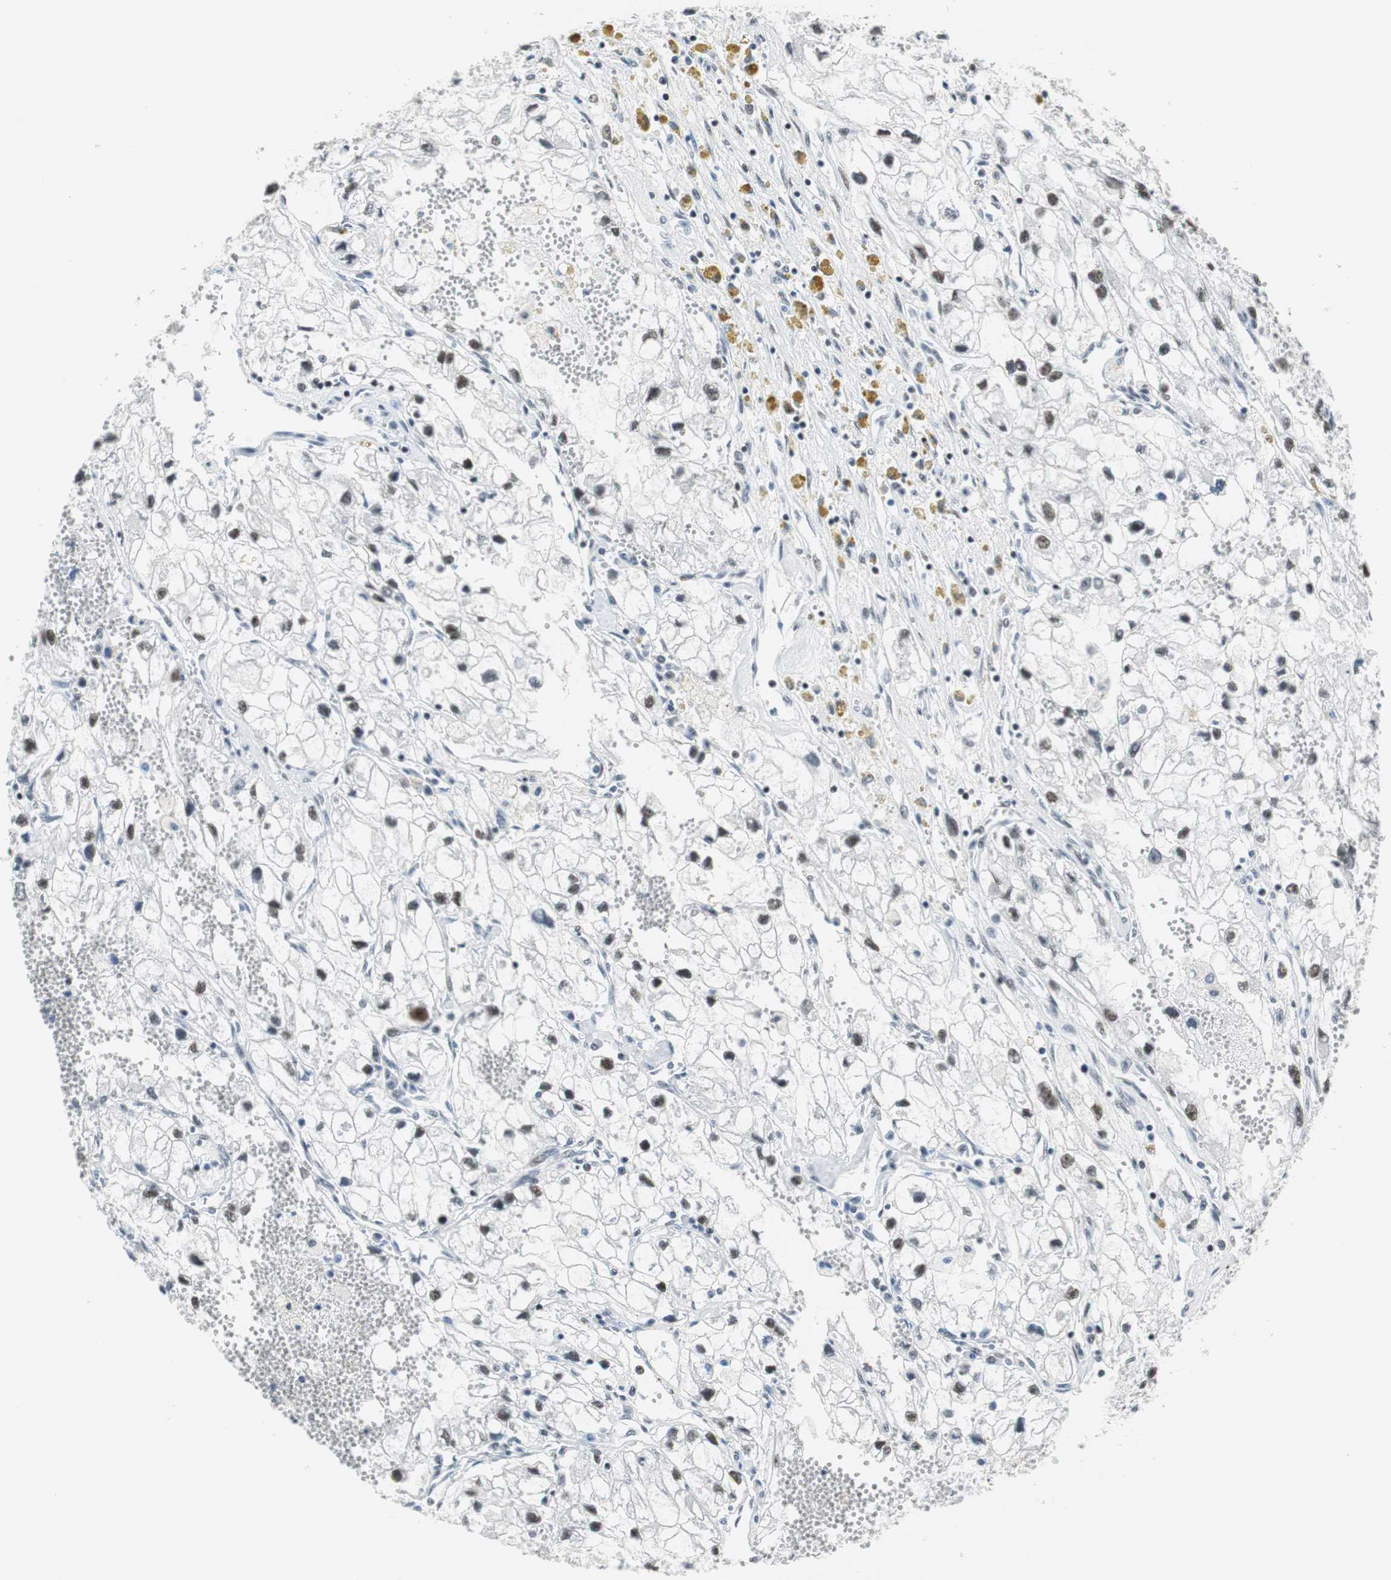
{"staining": {"intensity": "moderate", "quantity": "25%-75%", "location": "nuclear"}, "tissue": "renal cancer", "cell_type": "Tumor cells", "image_type": "cancer", "snomed": [{"axis": "morphology", "description": "Adenocarcinoma, NOS"}, {"axis": "topography", "description": "Kidney"}], "caption": "Protein expression by IHC displays moderate nuclear expression in about 25%-75% of tumor cells in renal adenocarcinoma.", "gene": "HDAC3", "patient": {"sex": "female", "age": 70}}